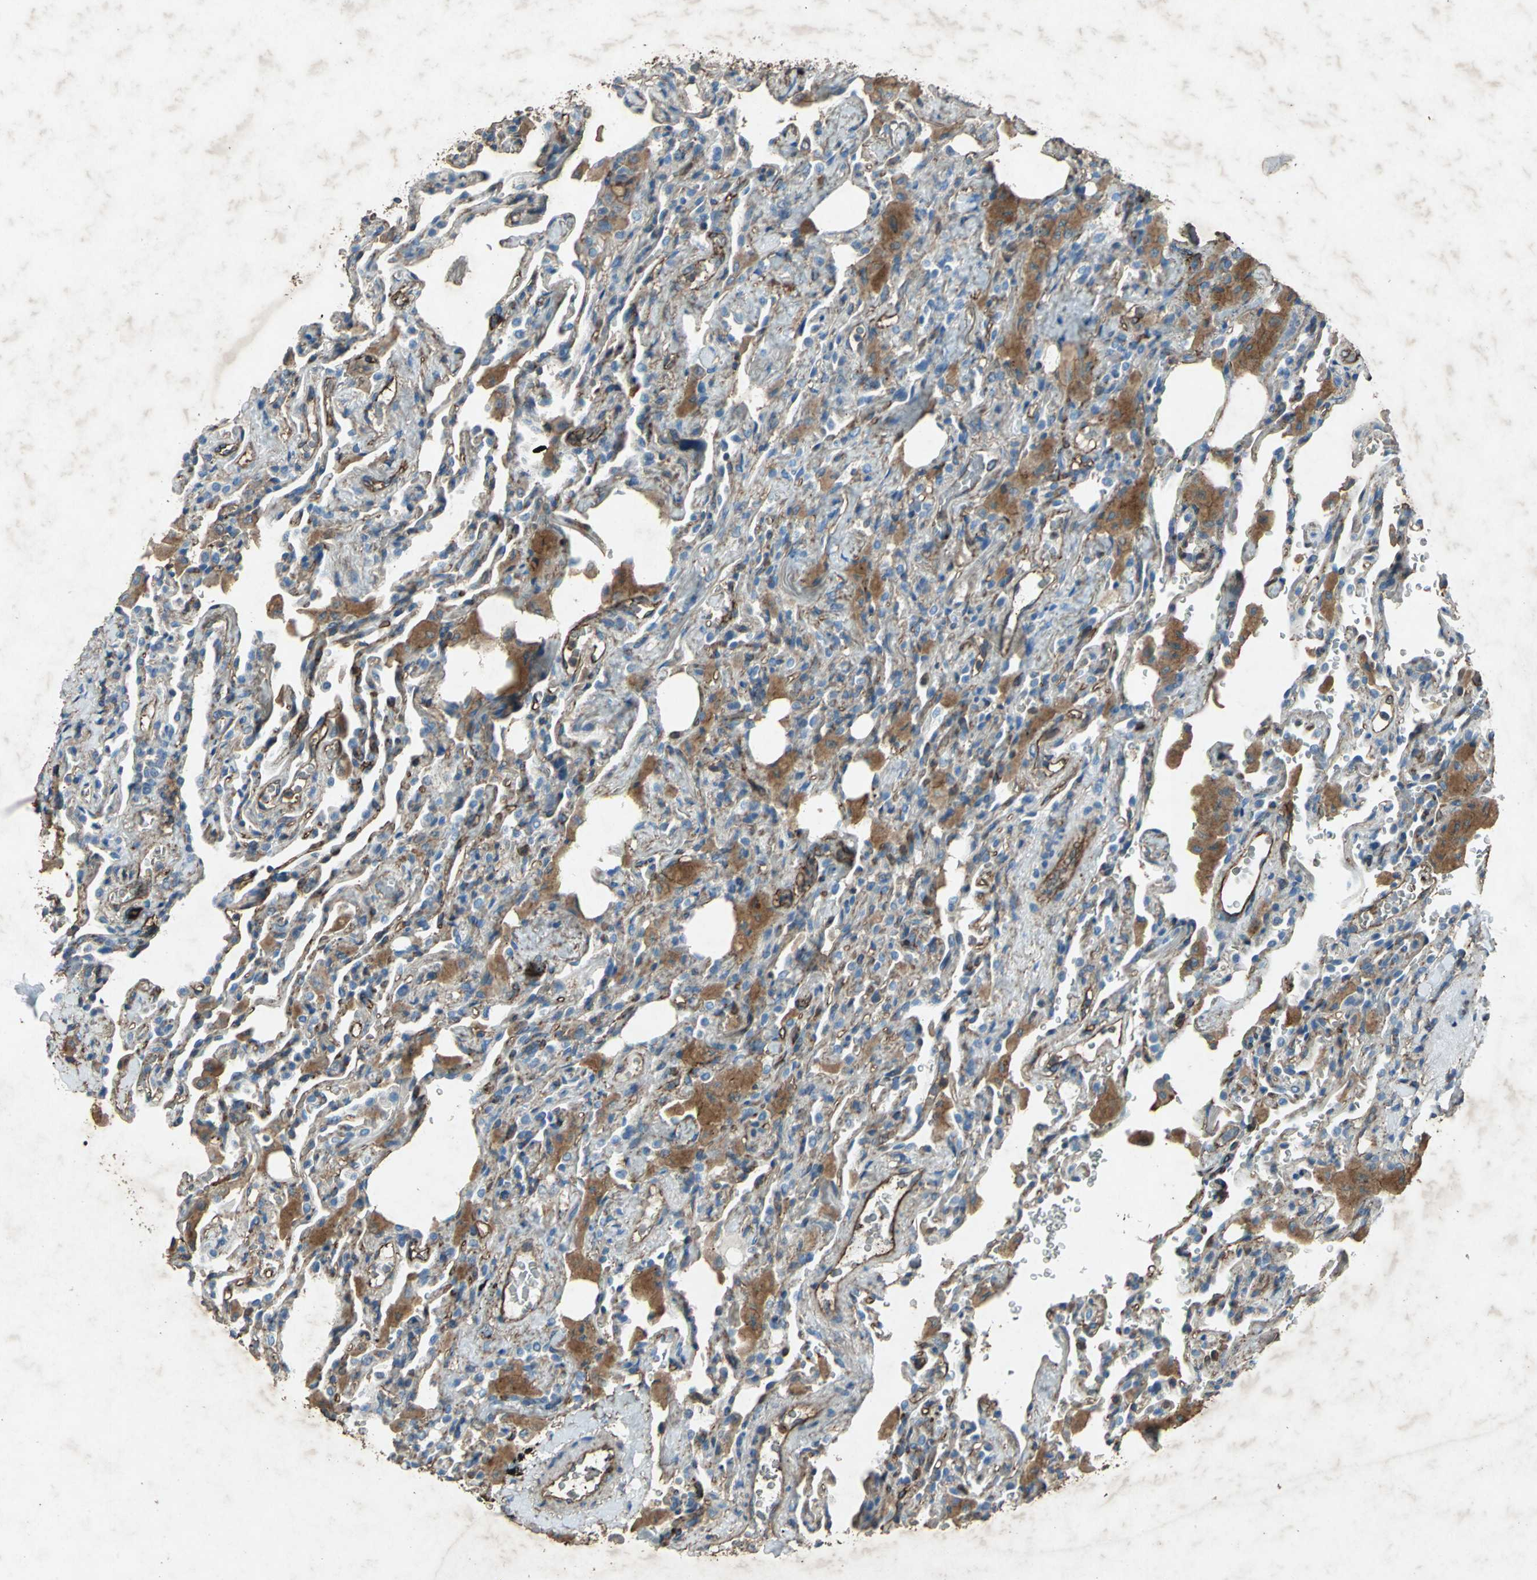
{"staining": {"intensity": "weak", "quantity": "25%-75%", "location": "cytoplasmic/membranous"}, "tissue": "lung cancer", "cell_type": "Tumor cells", "image_type": "cancer", "snomed": [{"axis": "morphology", "description": "Squamous cell carcinoma, NOS"}, {"axis": "topography", "description": "Lung"}], "caption": "Immunohistochemistry of lung squamous cell carcinoma exhibits low levels of weak cytoplasmic/membranous expression in about 25%-75% of tumor cells. The staining was performed using DAB to visualize the protein expression in brown, while the nuclei were stained in blue with hematoxylin (Magnification: 20x).", "gene": "CCR6", "patient": {"sex": "male", "age": 54}}